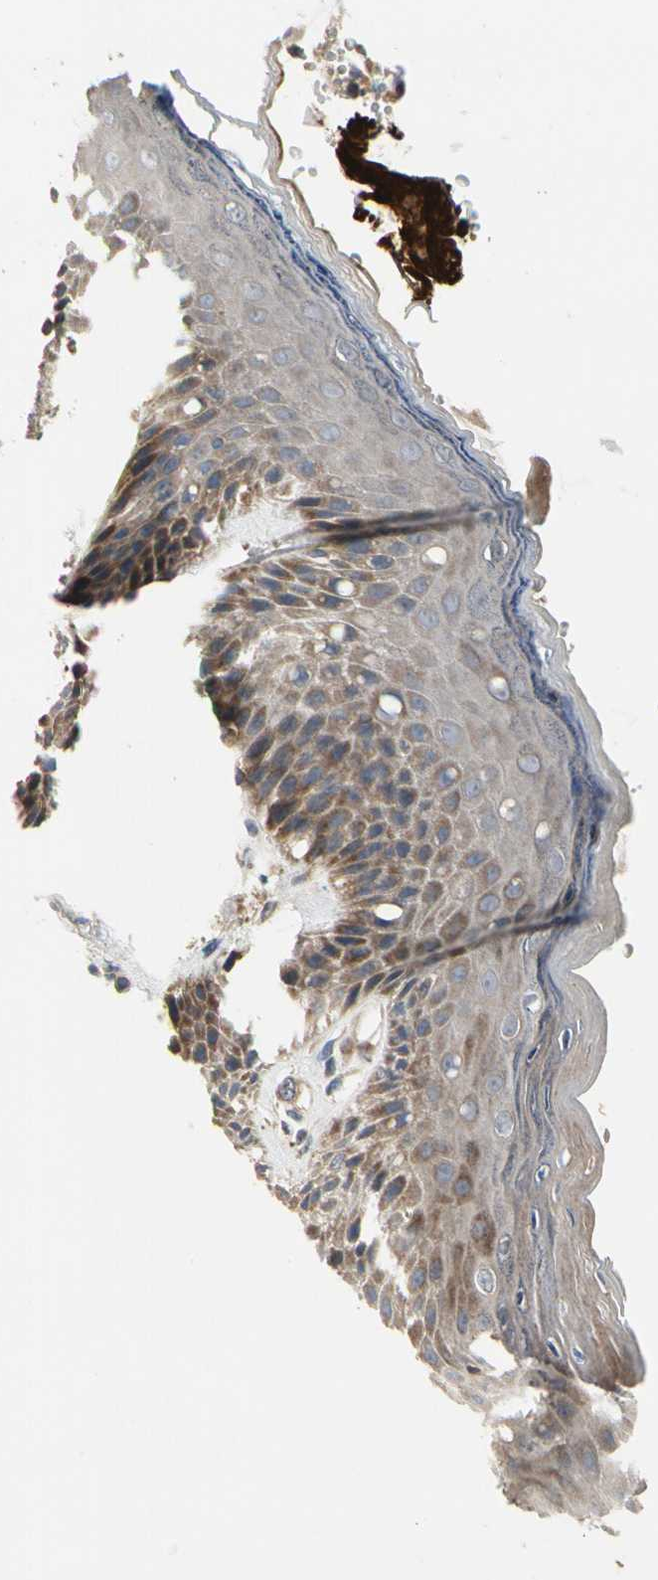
{"staining": {"intensity": "weak", "quantity": "25%-75%", "location": "cytoplasmic/membranous"}, "tissue": "skin", "cell_type": "Epidermal cells", "image_type": "normal", "snomed": [{"axis": "morphology", "description": "Normal tissue, NOS"}, {"axis": "topography", "description": "Anal"}], "caption": "Brown immunohistochemical staining in normal skin demonstrates weak cytoplasmic/membranous expression in about 25%-75% of epidermal cells.", "gene": "MMEL1", "patient": {"sex": "female", "age": 46}}